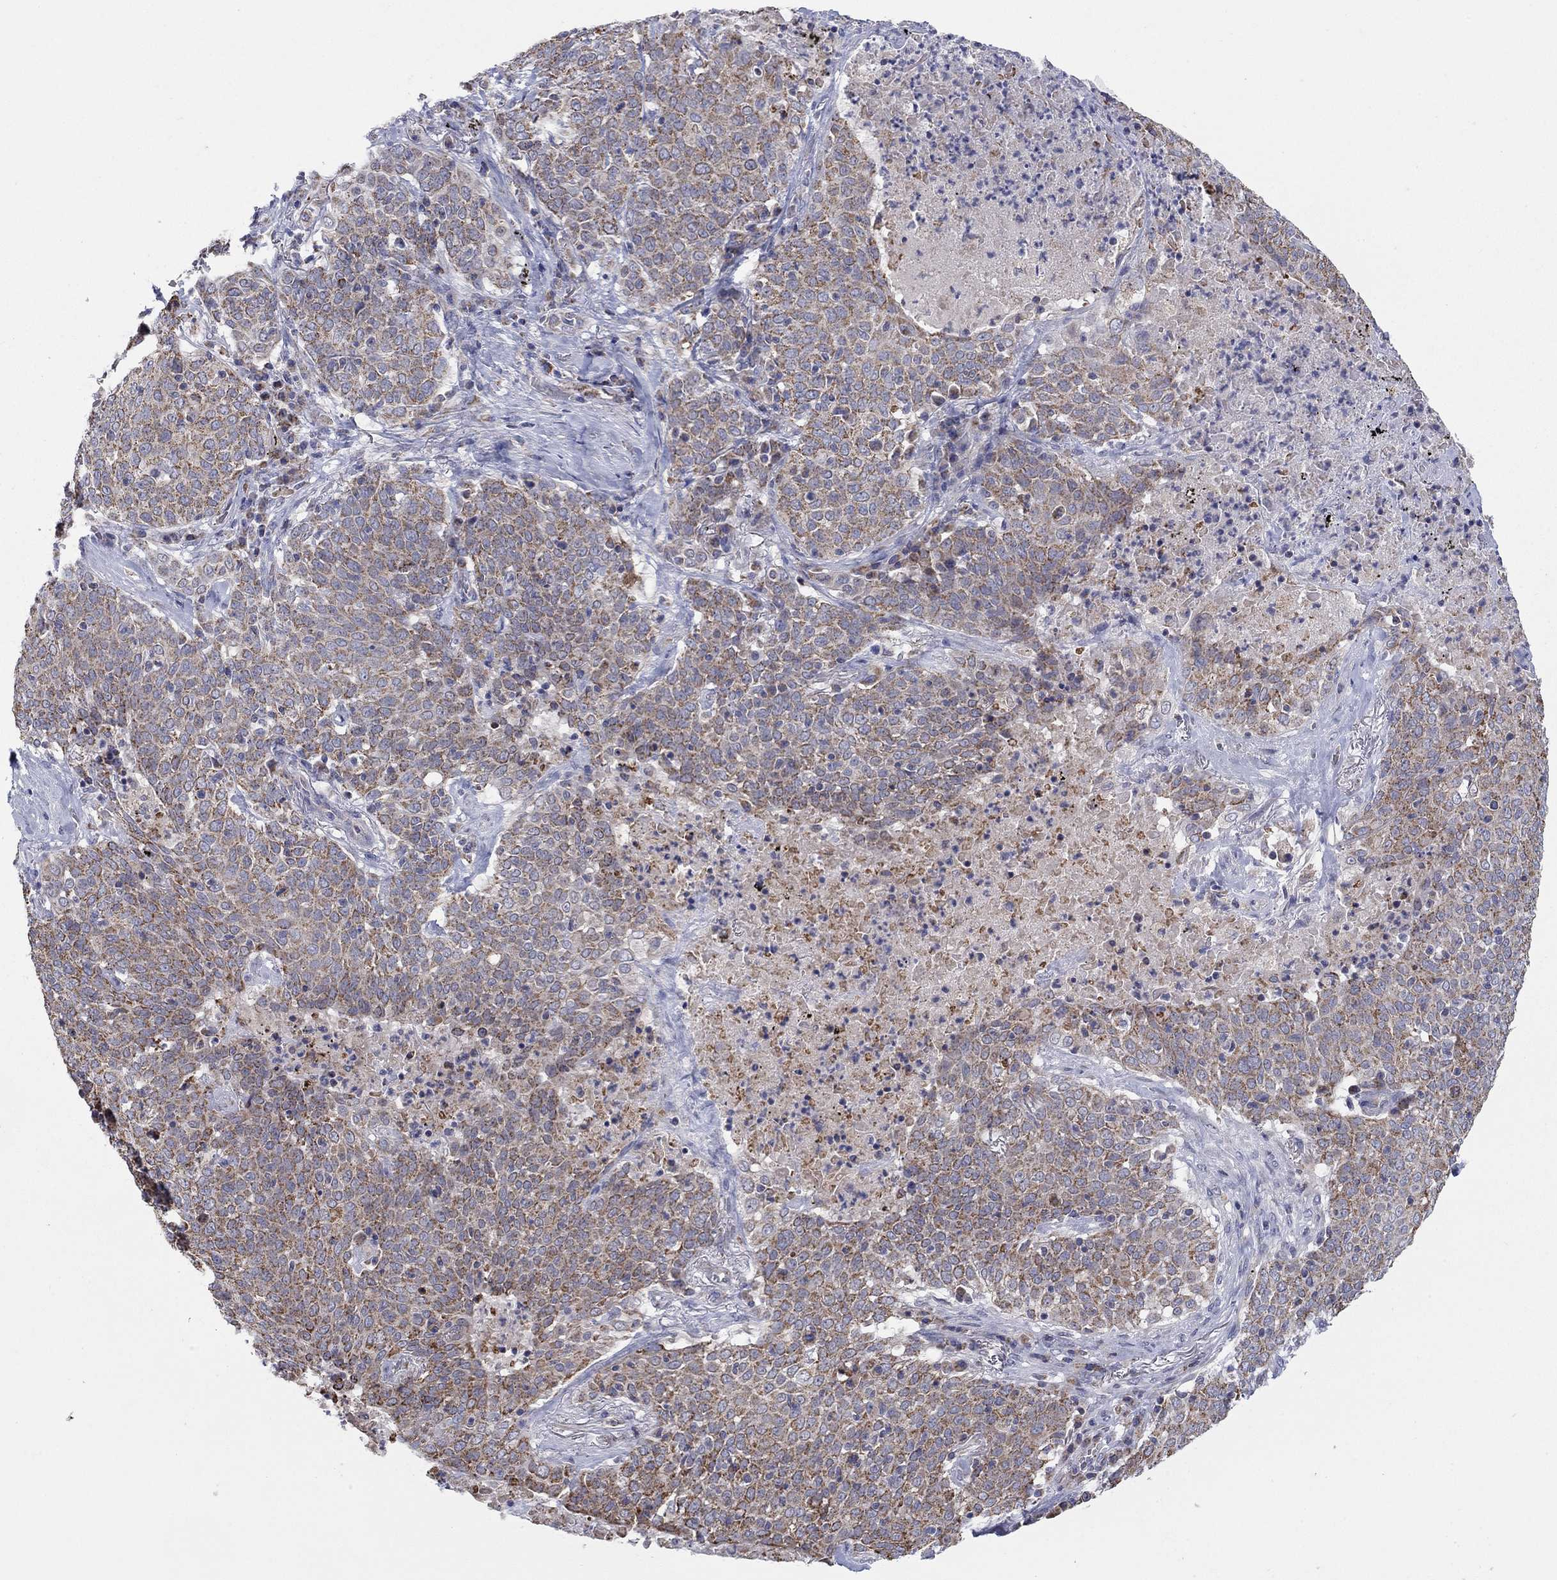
{"staining": {"intensity": "strong", "quantity": "25%-75%", "location": "cytoplasmic/membranous"}, "tissue": "lung cancer", "cell_type": "Tumor cells", "image_type": "cancer", "snomed": [{"axis": "morphology", "description": "Squamous cell carcinoma, NOS"}, {"axis": "topography", "description": "Lung"}], "caption": "A histopathology image of lung cancer (squamous cell carcinoma) stained for a protein demonstrates strong cytoplasmic/membranous brown staining in tumor cells.", "gene": "HPS5", "patient": {"sex": "male", "age": 82}}